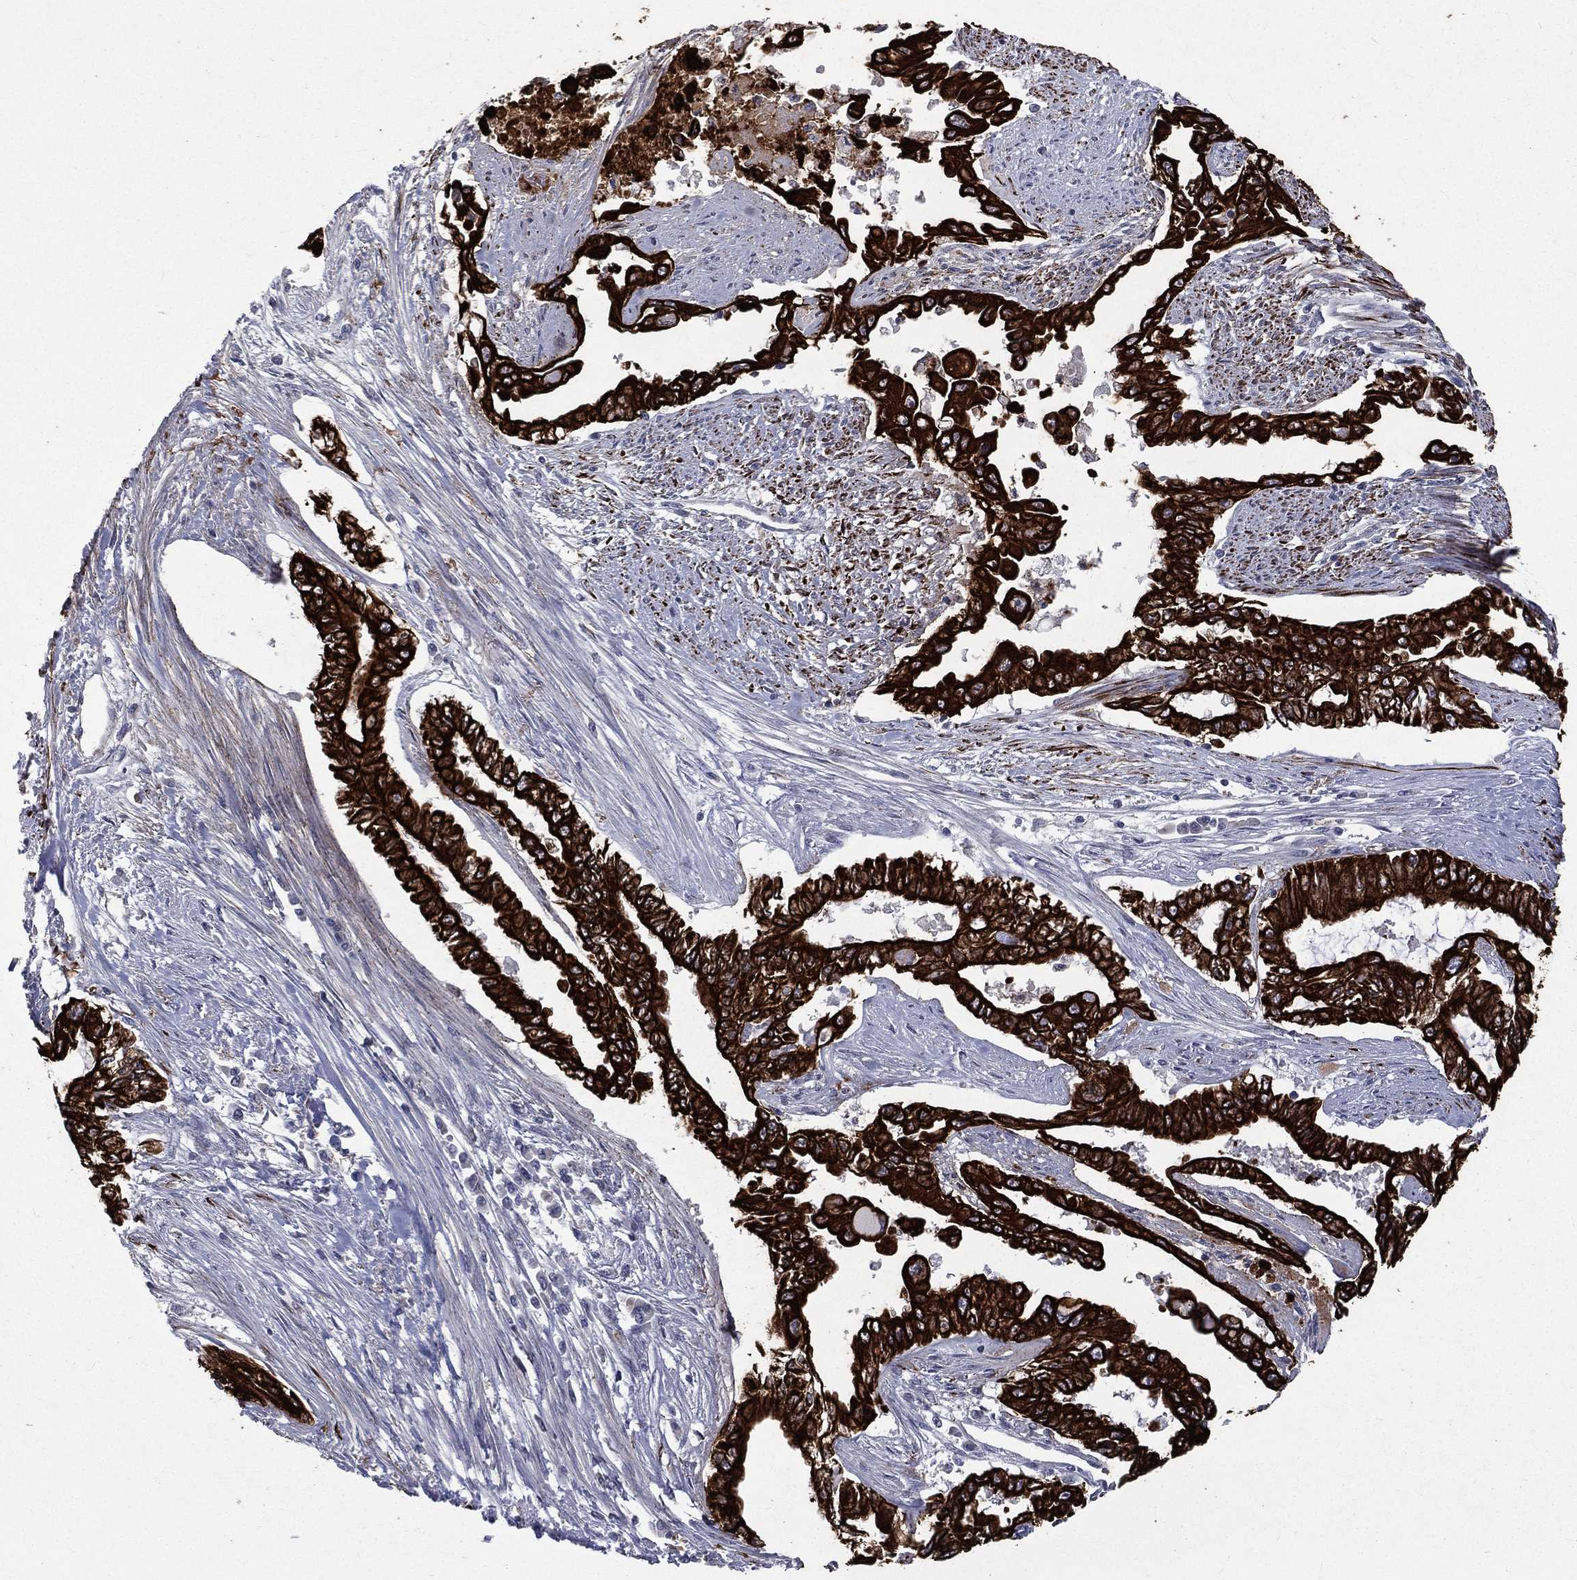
{"staining": {"intensity": "strong", "quantity": ">75%", "location": "cytoplasmic/membranous"}, "tissue": "endometrial cancer", "cell_type": "Tumor cells", "image_type": "cancer", "snomed": [{"axis": "morphology", "description": "Adenocarcinoma, NOS"}, {"axis": "topography", "description": "Uterus"}], "caption": "Endometrial adenocarcinoma stained for a protein (brown) shows strong cytoplasmic/membranous positive positivity in approximately >75% of tumor cells.", "gene": "KRT7", "patient": {"sex": "female", "age": 59}}